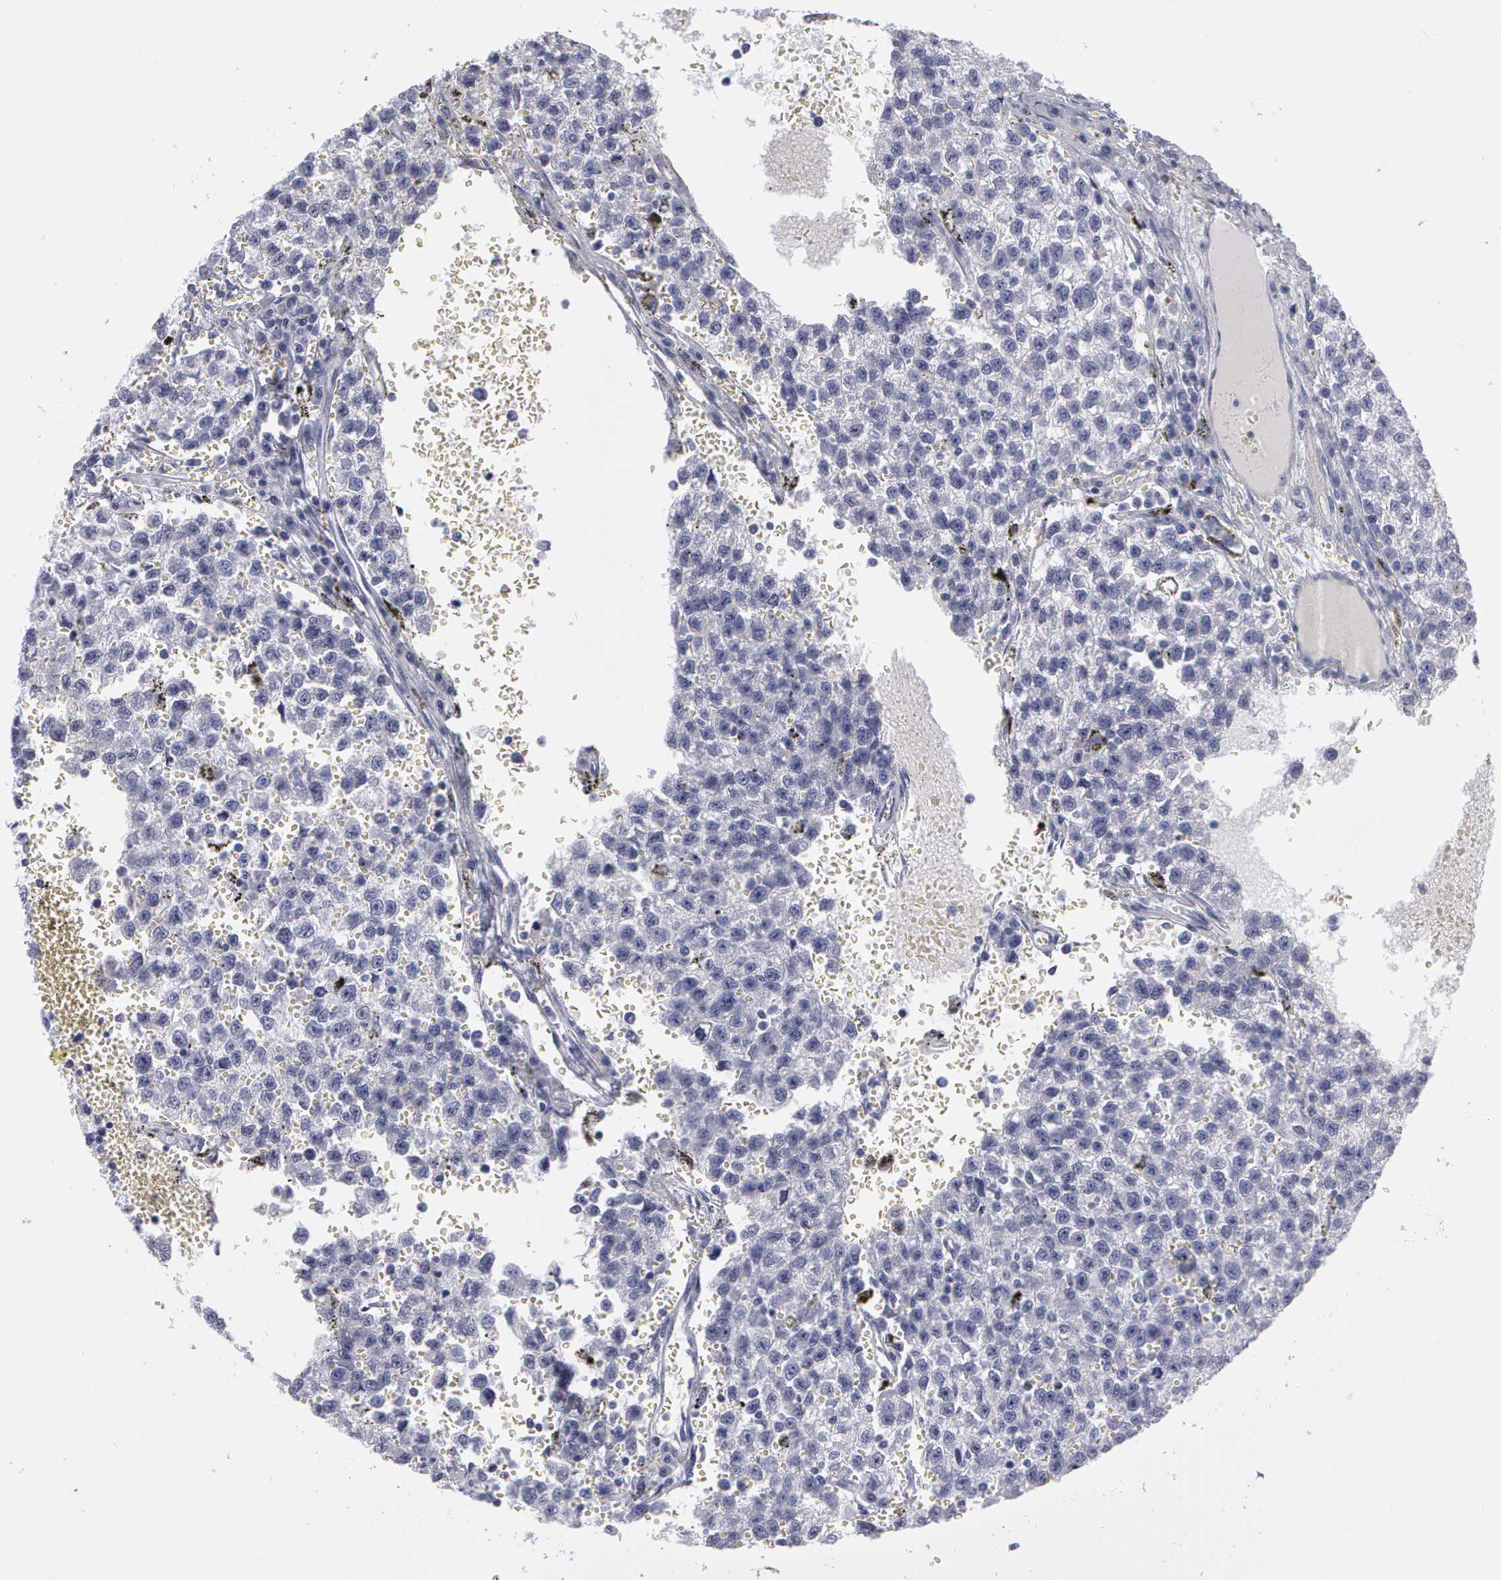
{"staining": {"intensity": "negative", "quantity": "none", "location": "none"}, "tissue": "testis cancer", "cell_type": "Tumor cells", "image_type": "cancer", "snomed": [{"axis": "morphology", "description": "Seminoma, NOS"}, {"axis": "topography", "description": "Testis"}], "caption": "Immunohistochemistry (IHC) histopathology image of human testis cancer stained for a protein (brown), which reveals no staining in tumor cells. The staining is performed using DAB (3,3'-diaminobenzidine) brown chromogen with nuclei counter-stained in using hematoxylin.", "gene": "SMC1B", "patient": {"sex": "male", "age": 35}}